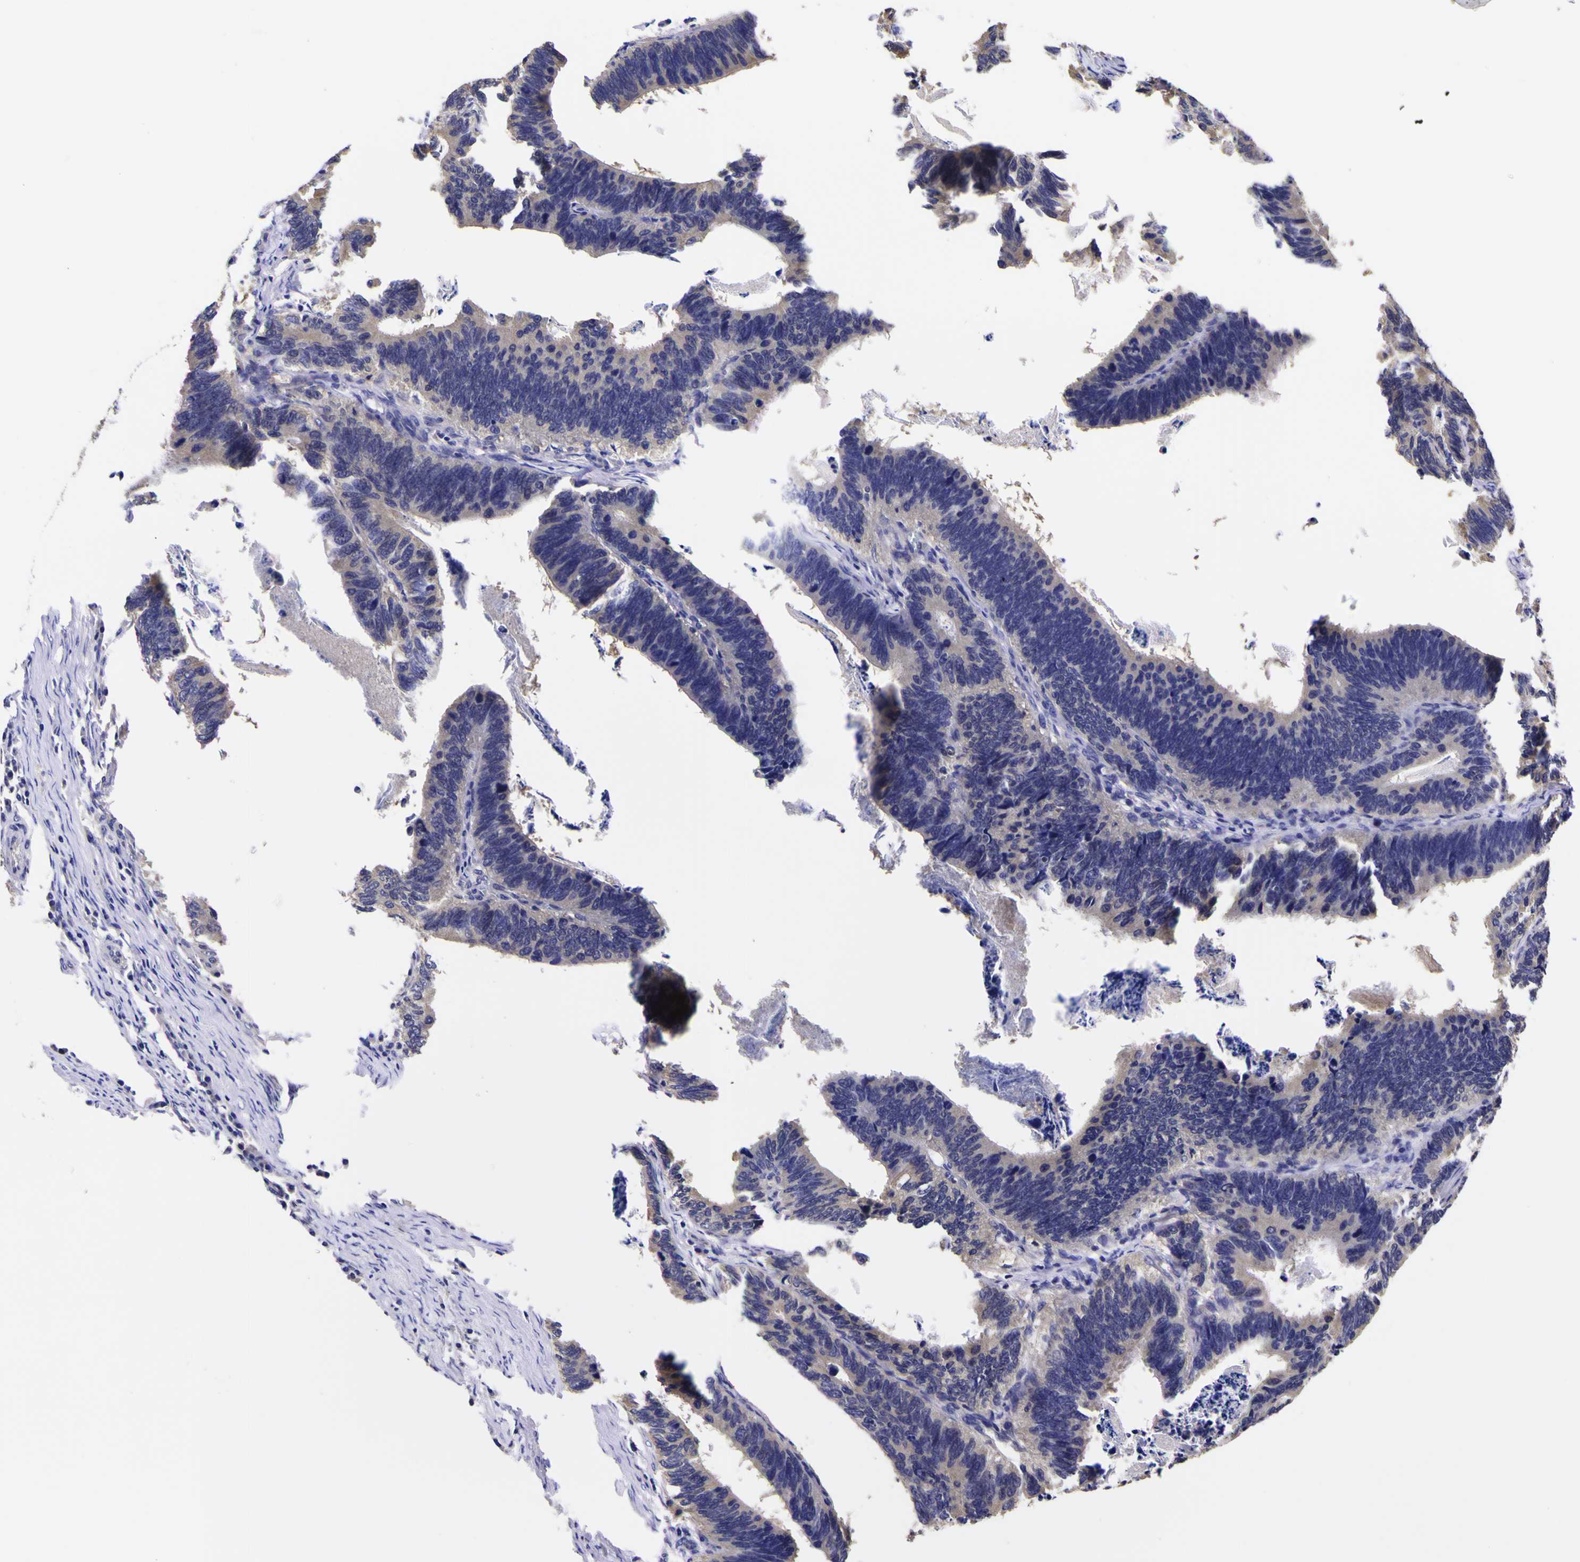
{"staining": {"intensity": "negative", "quantity": "none", "location": "none"}, "tissue": "colorectal cancer", "cell_type": "Tumor cells", "image_type": "cancer", "snomed": [{"axis": "morphology", "description": "Adenocarcinoma, NOS"}, {"axis": "topography", "description": "Colon"}], "caption": "Colorectal cancer was stained to show a protein in brown. There is no significant expression in tumor cells. The staining was performed using DAB (3,3'-diaminobenzidine) to visualize the protein expression in brown, while the nuclei were stained in blue with hematoxylin (Magnification: 20x).", "gene": "MAPK14", "patient": {"sex": "male", "age": 72}}